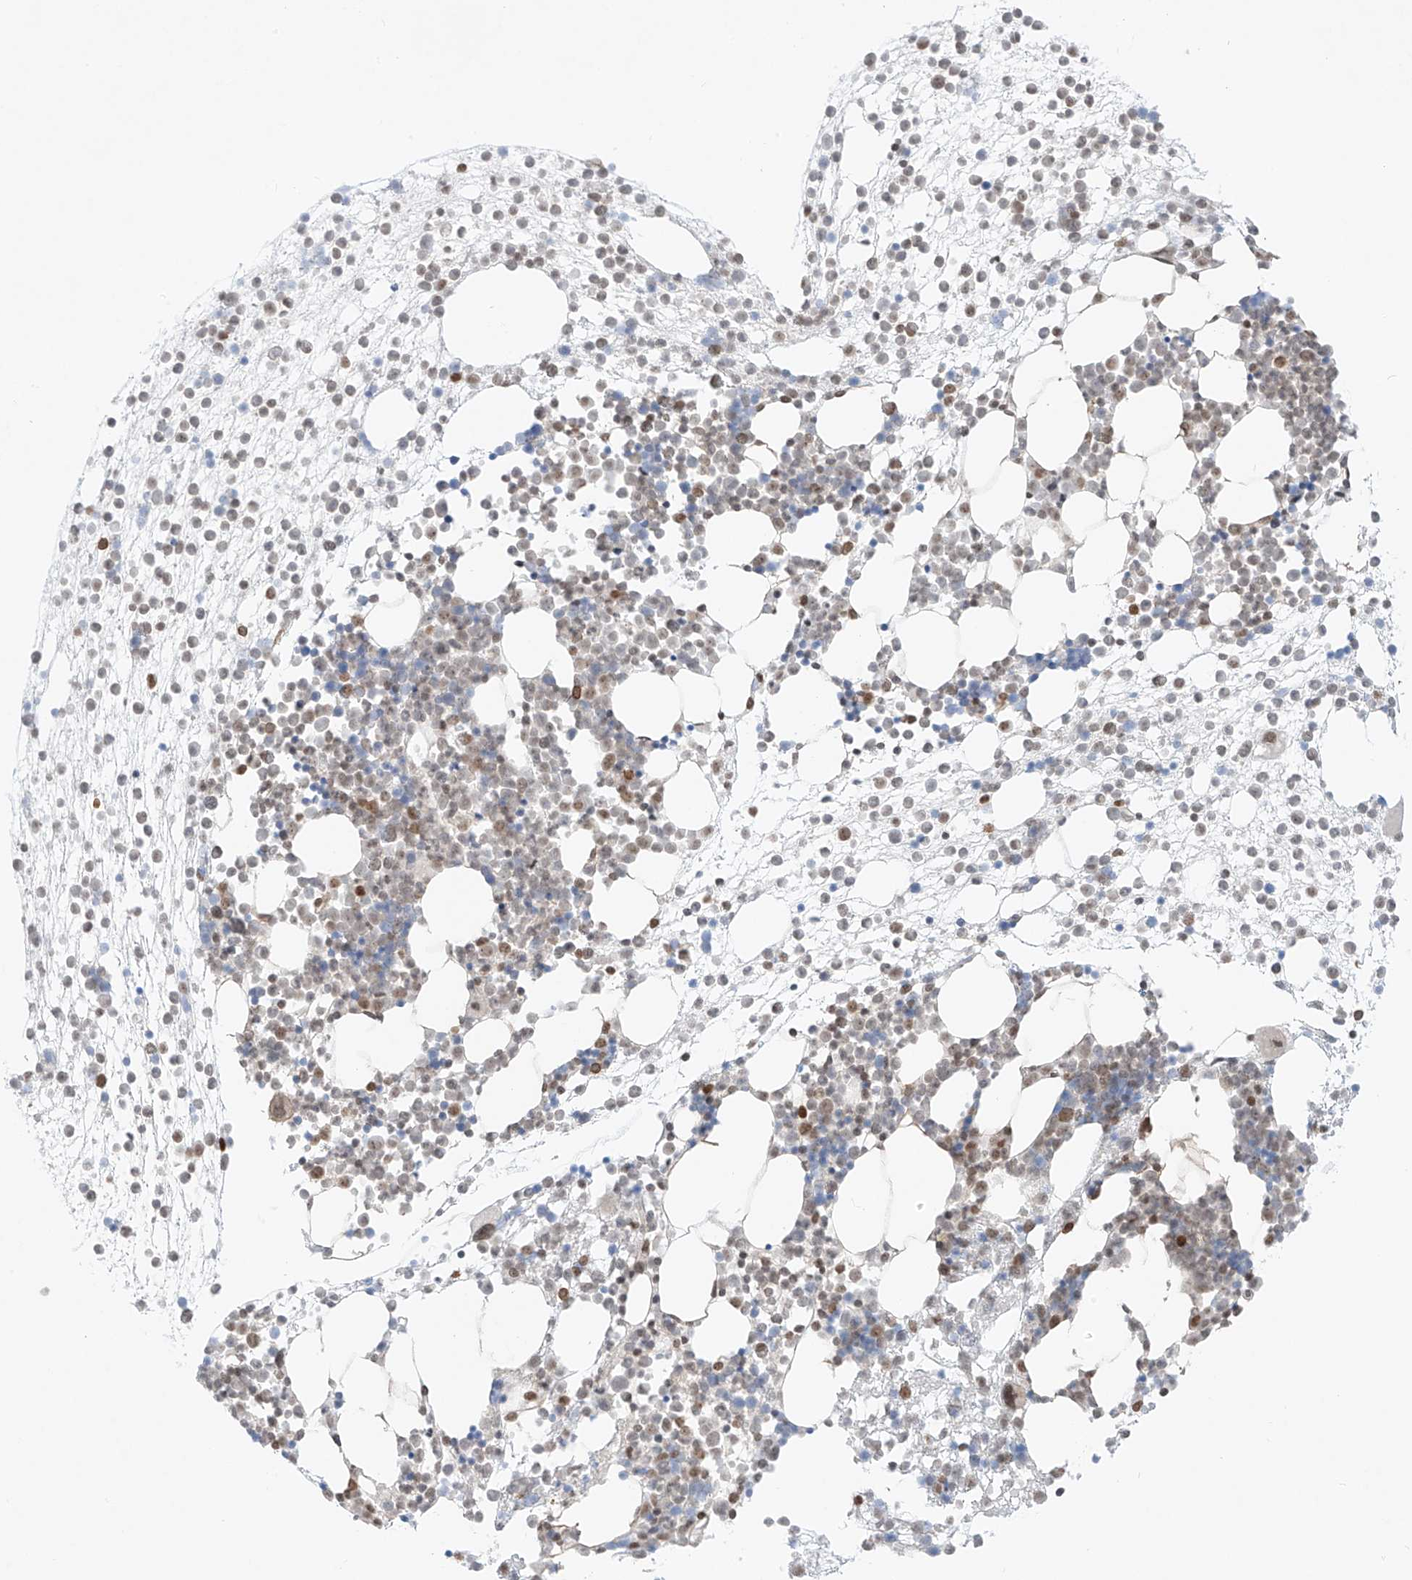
{"staining": {"intensity": "weak", "quantity": "<25%", "location": "cytoplasmic/membranous"}, "tissue": "bone marrow", "cell_type": "Hematopoietic cells", "image_type": "normal", "snomed": [{"axis": "morphology", "description": "Normal tissue, NOS"}, {"axis": "topography", "description": "Bone marrow"}], "caption": "Micrograph shows no significant protein positivity in hematopoietic cells of normal bone marrow.", "gene": "ZNF512", "patient": {"sex": "male", "age": 54}}